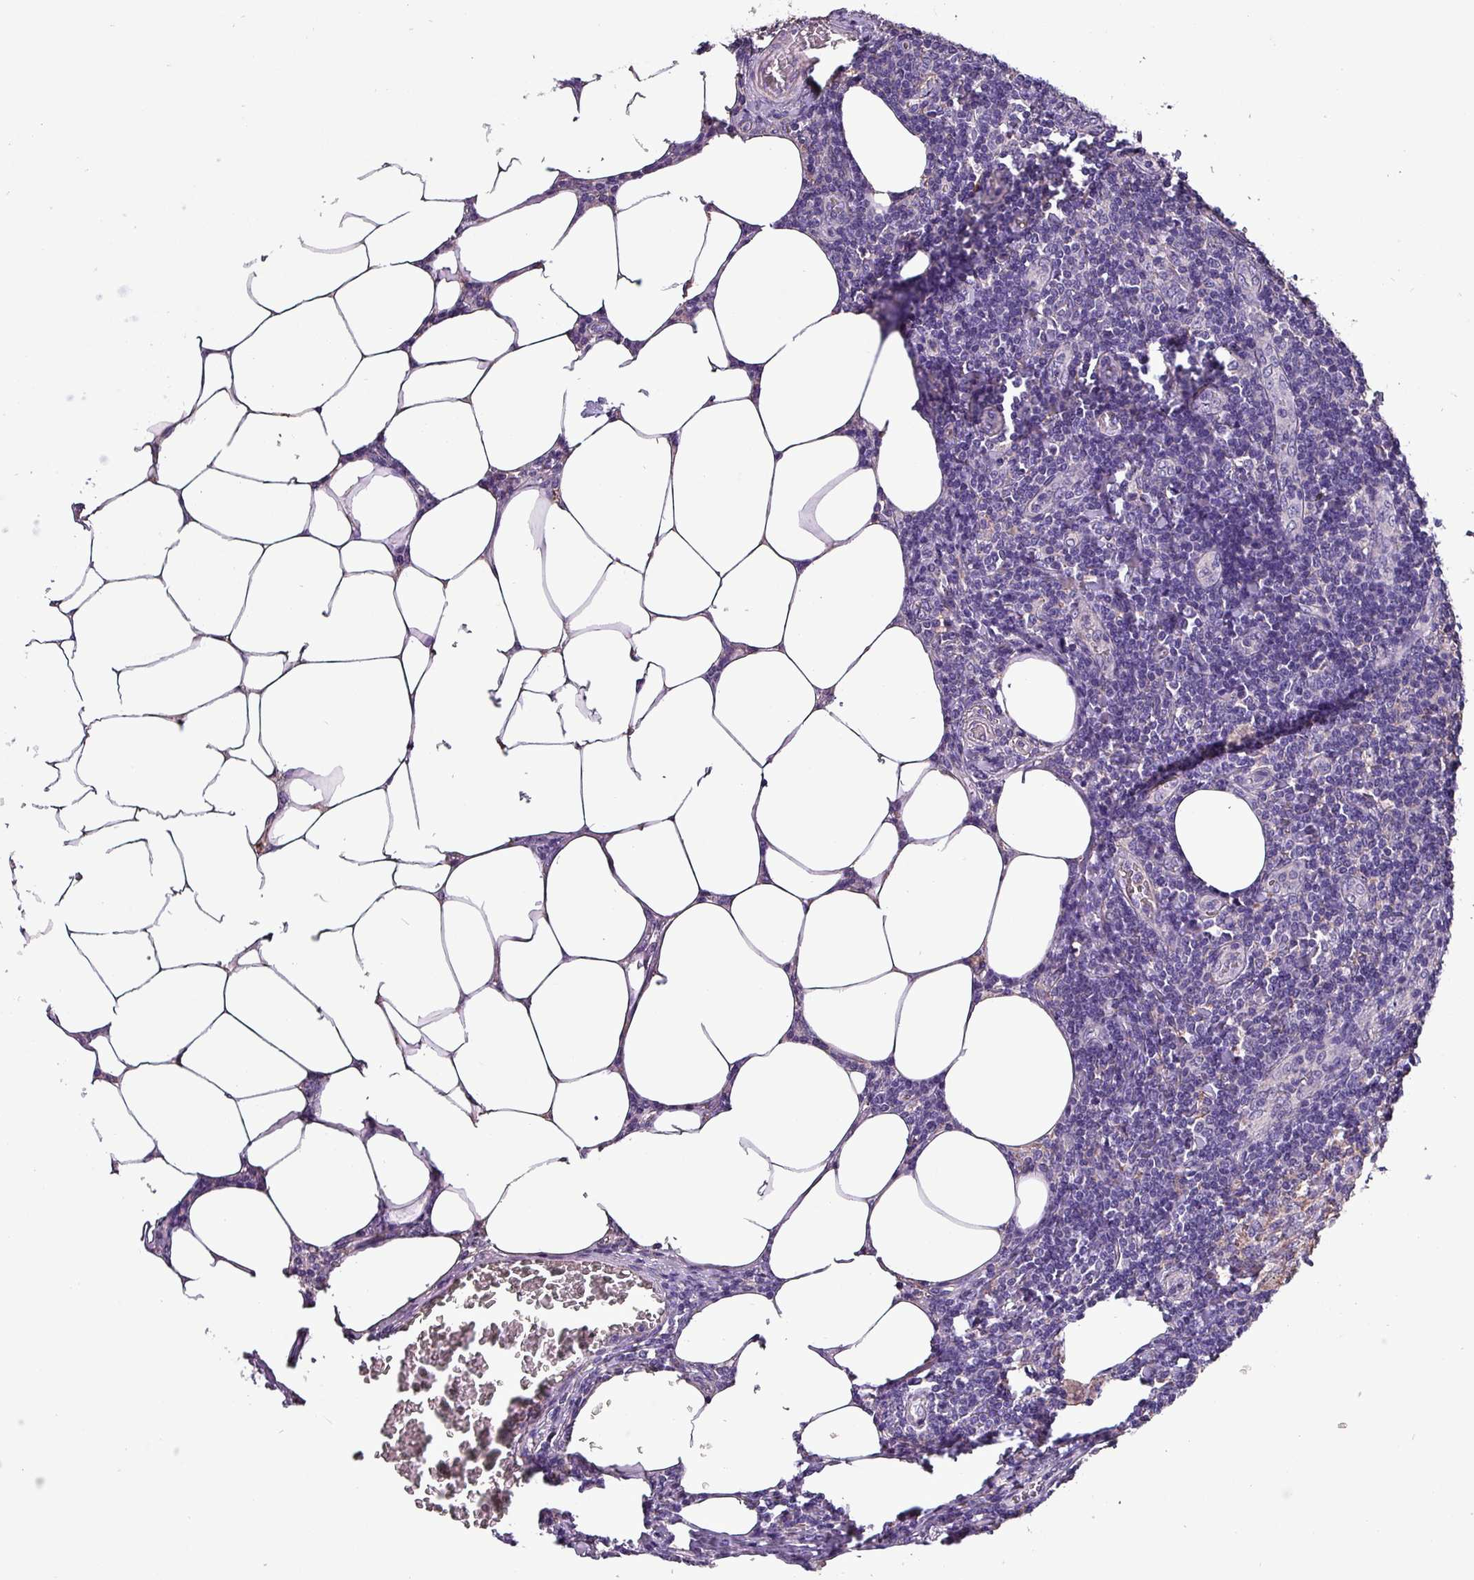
{"staining": {"intensity": "negative", "quantity": "none", "location": "none"}, "tissue": "lymph node", "cell_type": "Germinal center cells", "image_type": "normal", "snomed": [{"axis": "morphology", "description": "Normal tissue, NOS"}, {"axis": "topography", "description": "Lymph node"}], "caption": "Photomicrograph shows no significant protein expression in germinal center cells of benign lymph node.", "gene": "HTRA4", "patient": {"sex": "female", "age": 59}}